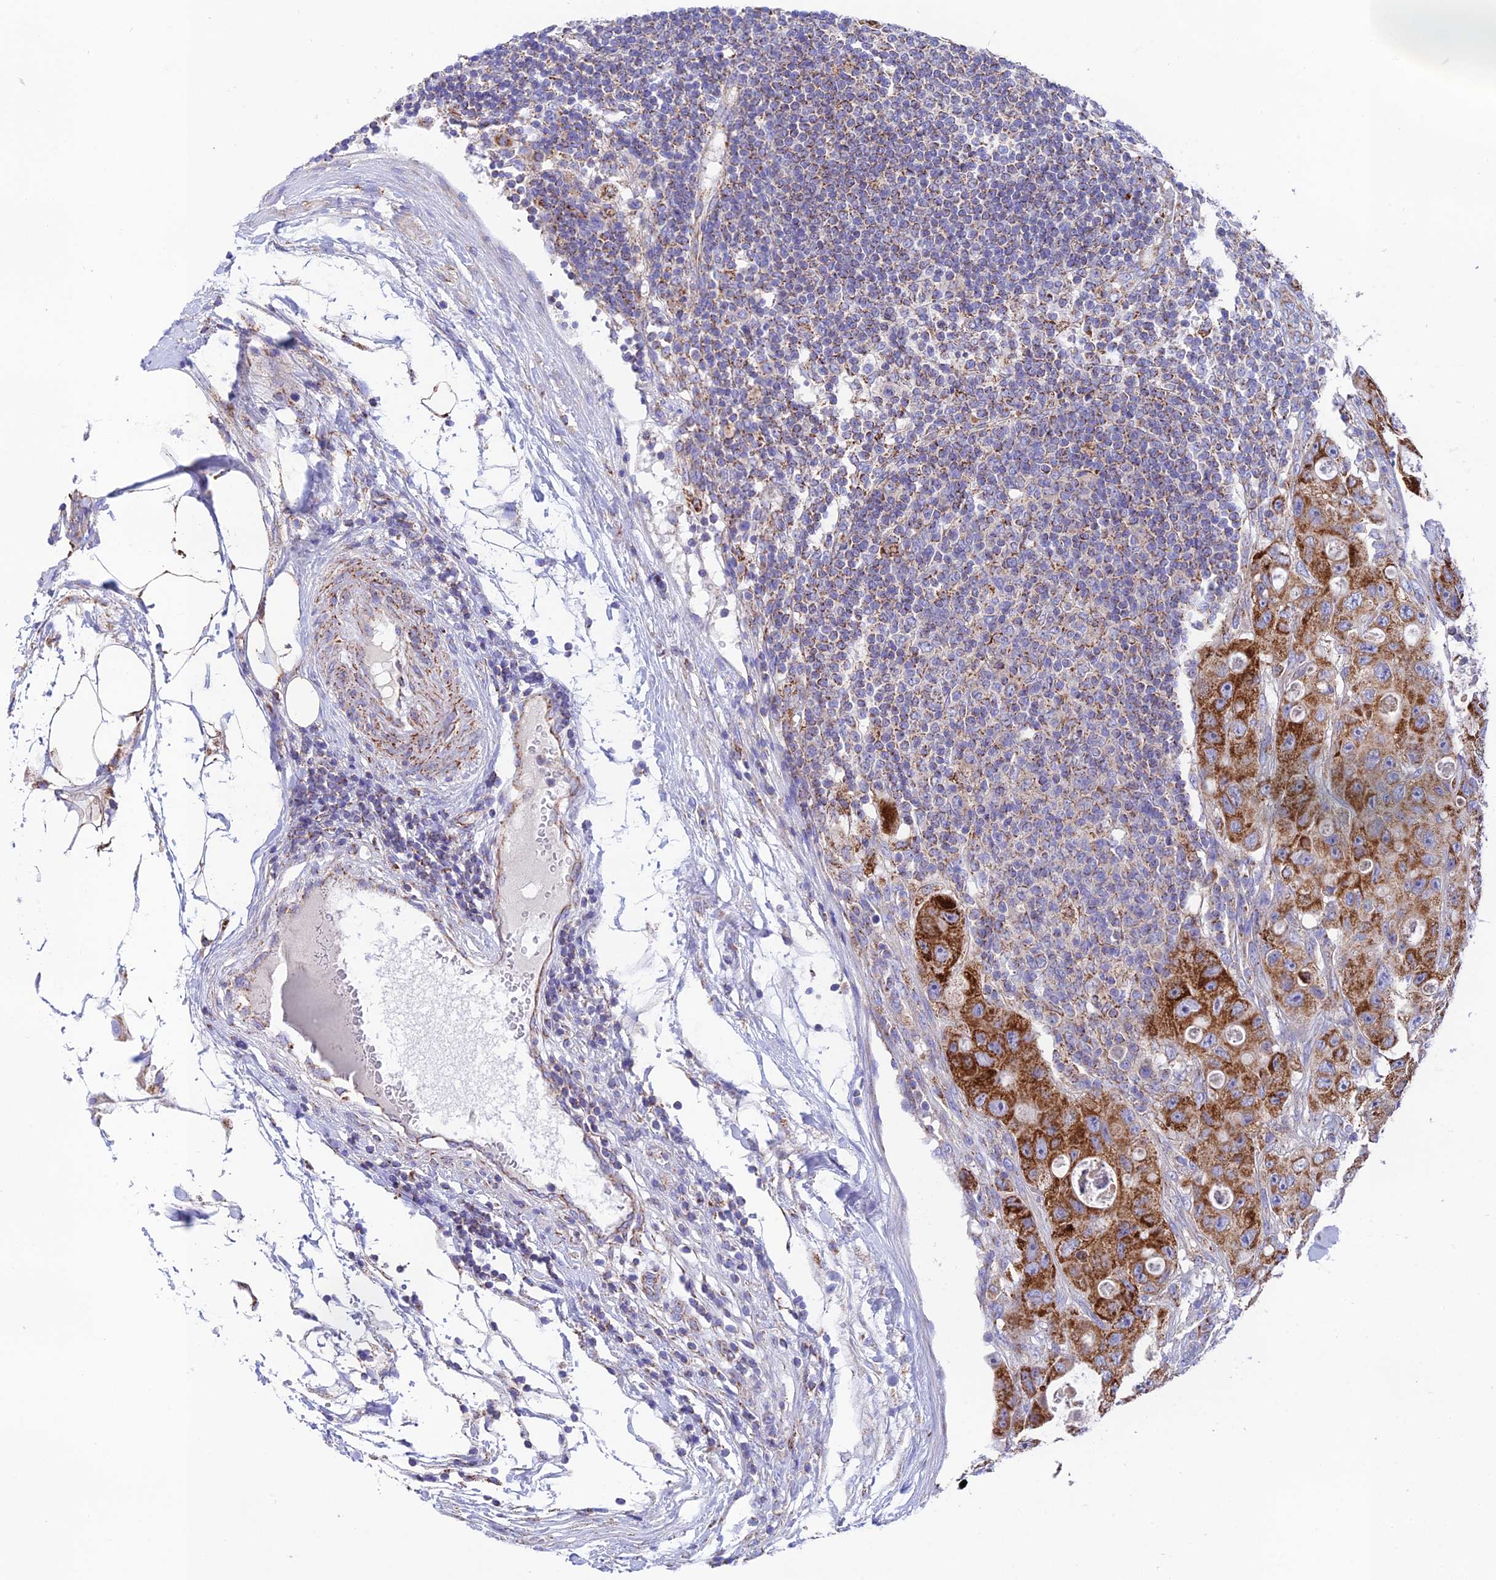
{"staining": {"intensity": "strong", "quantity": ">75%", "location": "cytoplasmic/membranous"}, "tissue": "colorectal cancer", "cell_type": "Tumor cells", "image_type": "cancer", "snomed": [{"axis": "morphology", "description": "Adenocarcinoma, NOS"}, {"axis": "topography", "description": "Colon"}], "caption": "Colorectal adenocarcinoma tissue exhibits strong cytoplasmic/membranous staining in approximately >75% of tumor cells", "gene": "HSDL2", "patient": {"sex": "female", "age": 46}}